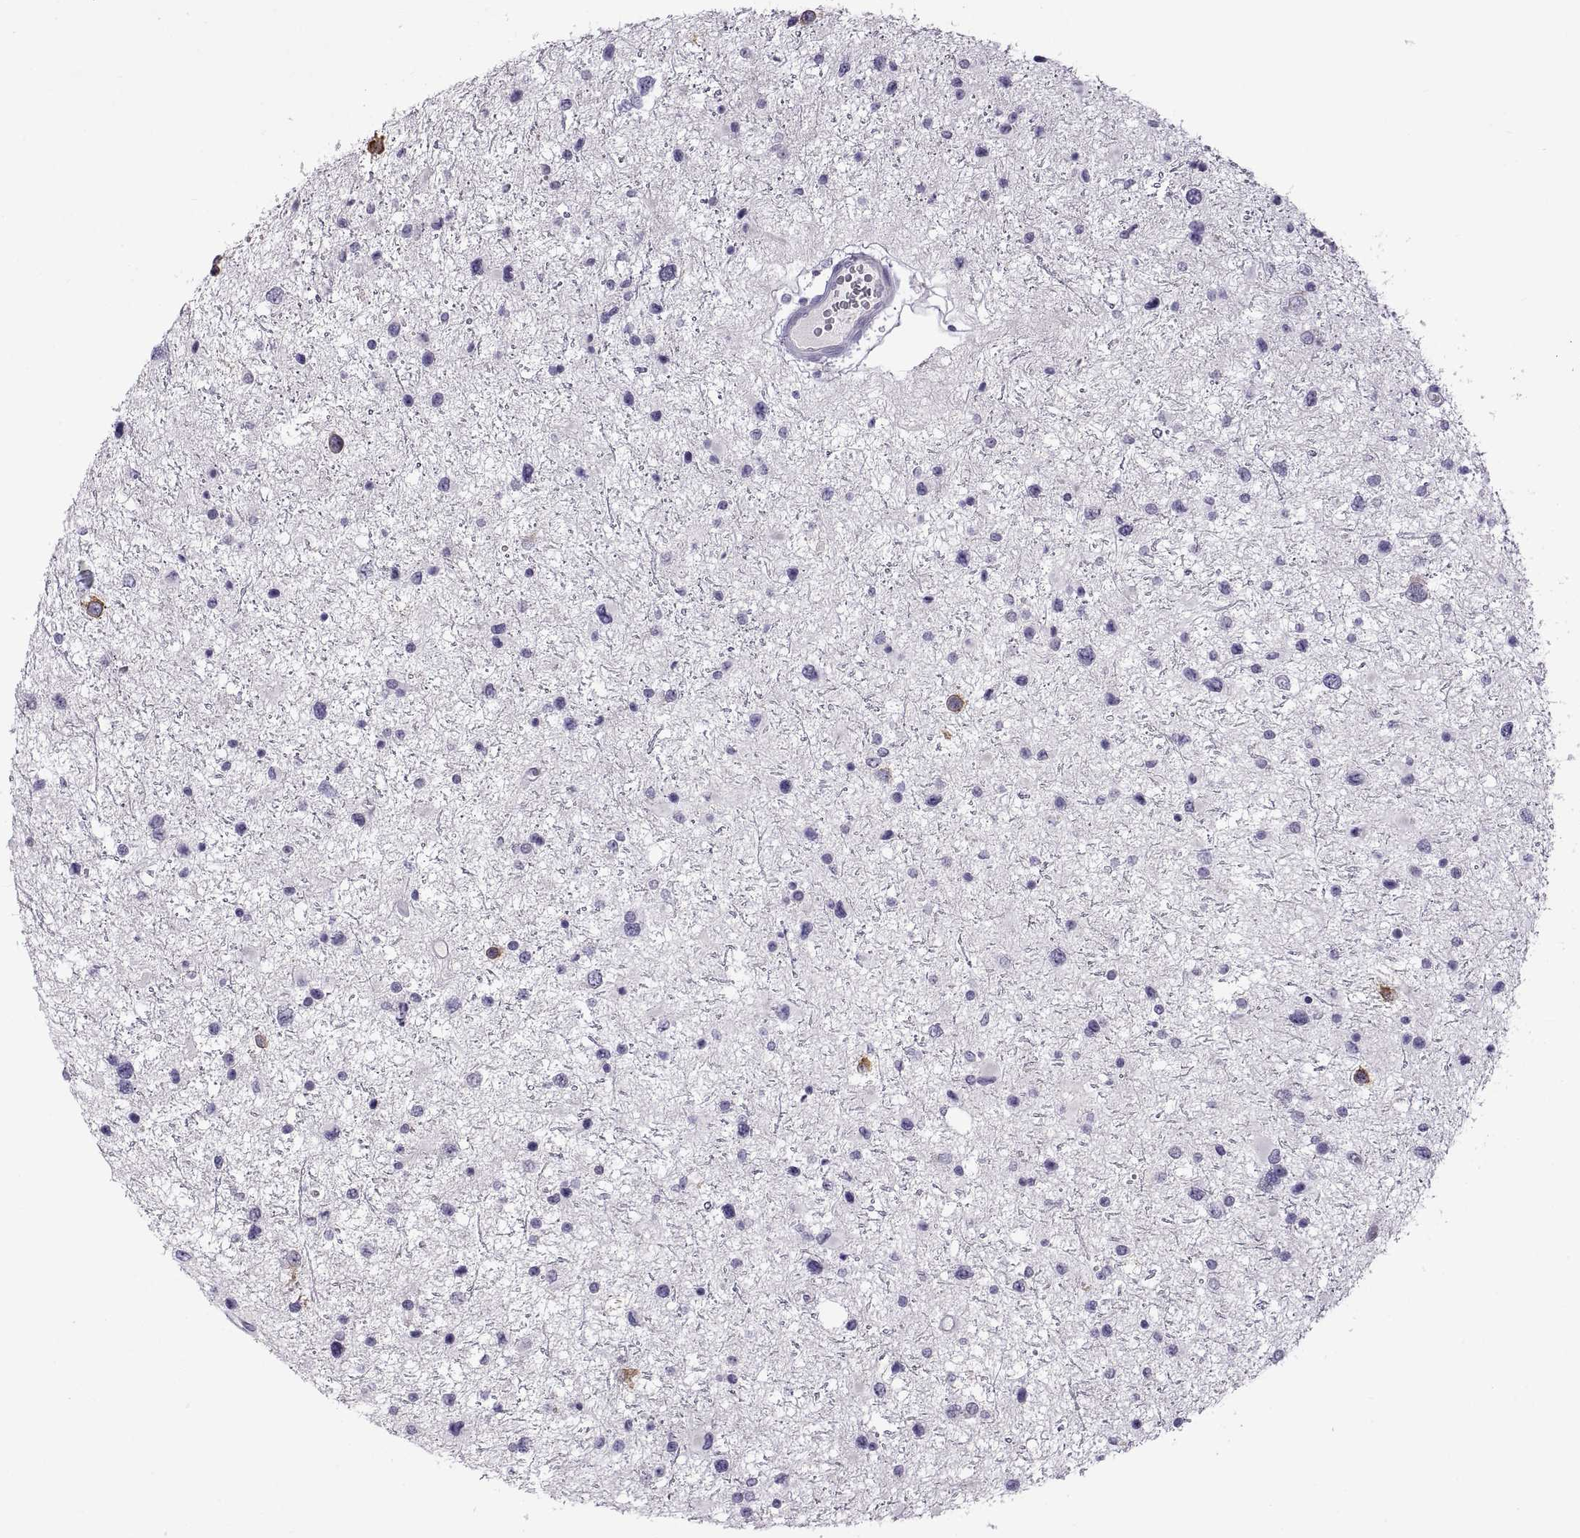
{"staining": {"intensity": "negative", "quantity": "none", "location": "none"}, "tissue": "glioma", "cell_type": "Tumor cells", "image_type": "cancer", "snomed": [{"axis": "morphology", "description": "Glioma, malignant, Low grade"}, {"axis": "topography", "description": "Brain"}], "caption": "IHC of malignant low-grade glioma exhibits no expression in tumor cells.", "gene": "RDM1", "patient": {"sex": "female", "age": 32}}